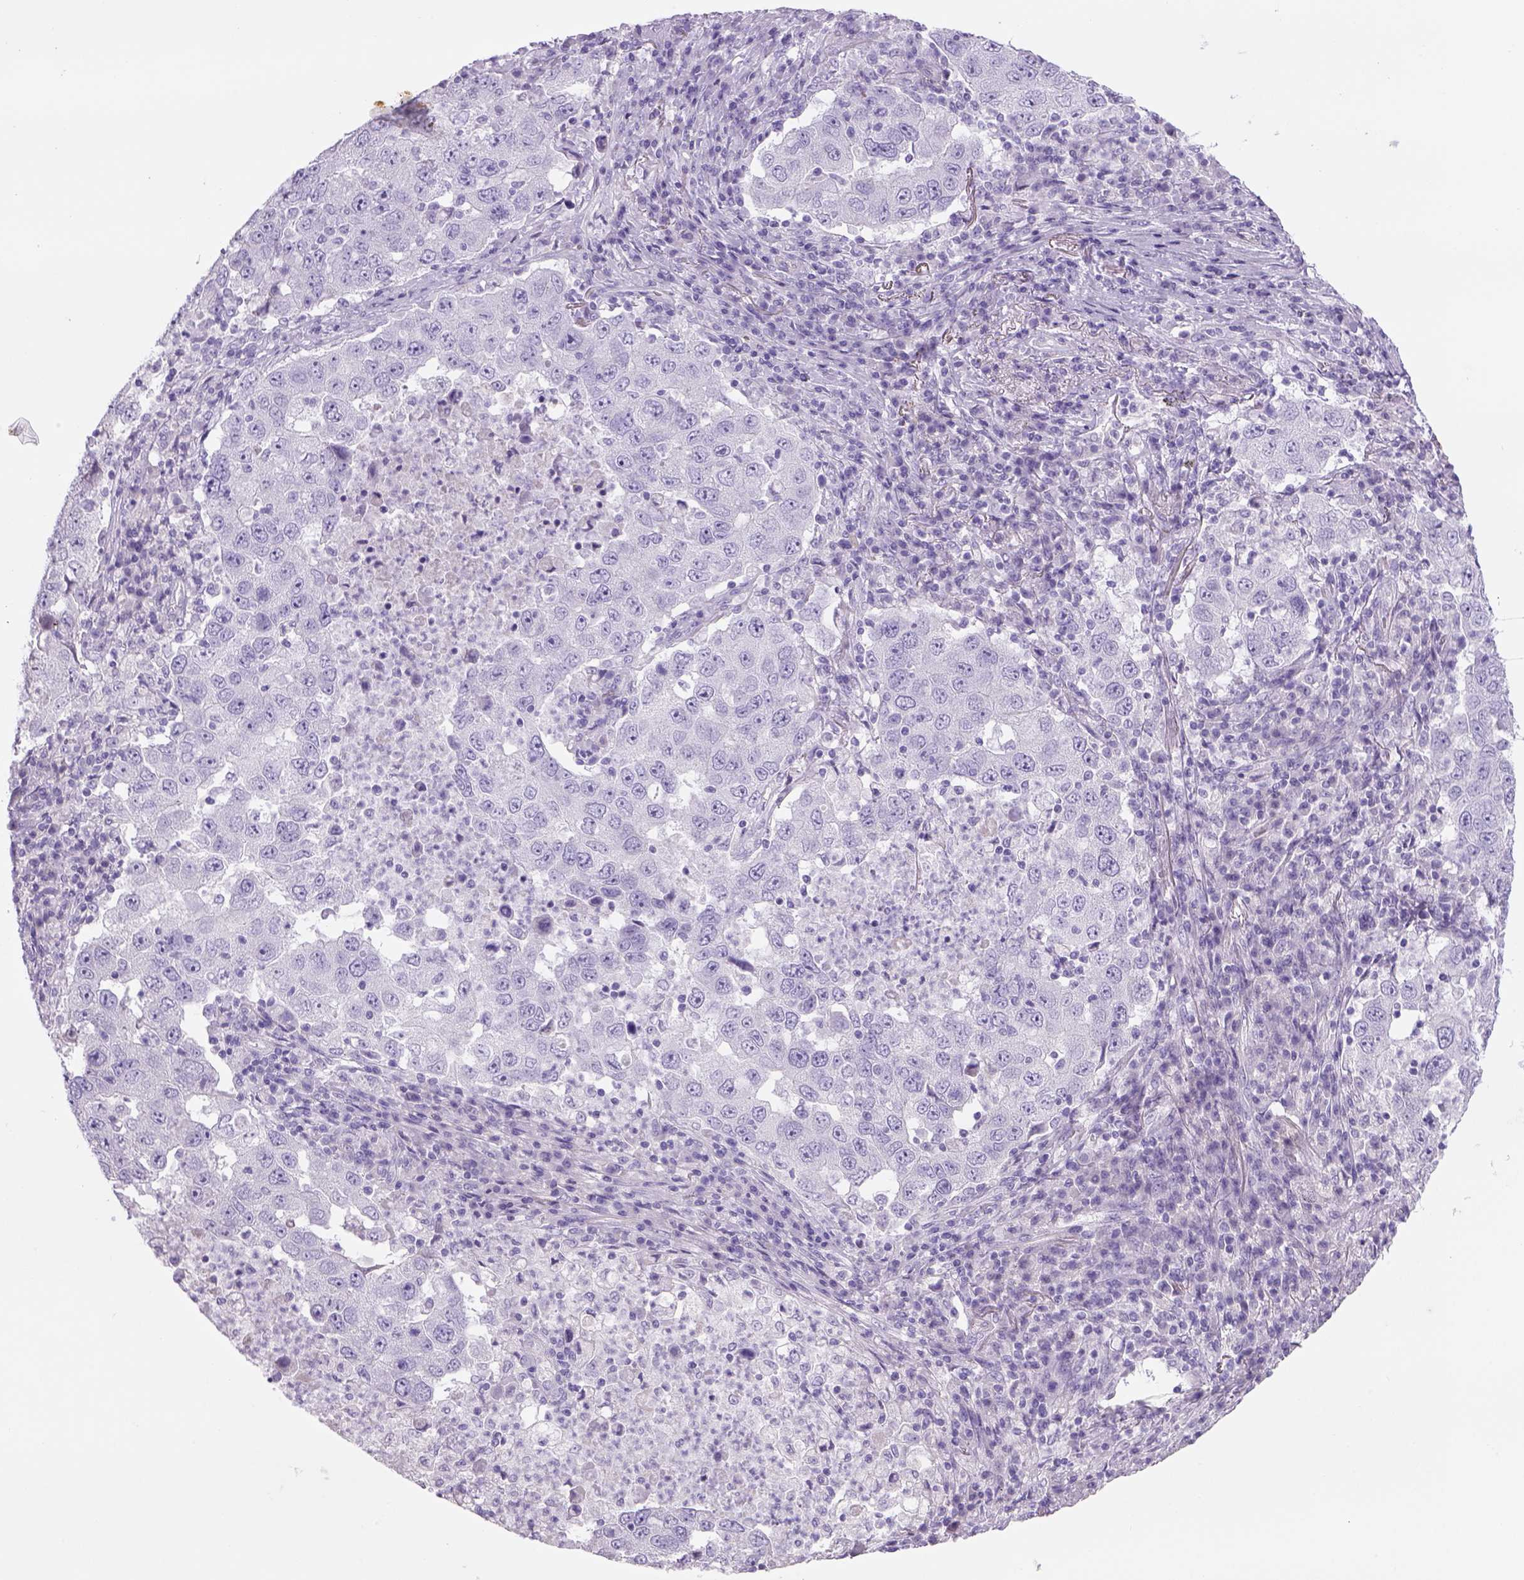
{"staining": {"intensity": "negative", "quantity": "none", "location": "none"}, "tissue": "lung cancer", "cell_type": "Tumor cells", "image_type": "cancer", "snomed": [{"axis": "morphology", "description": "Adenocarcinoma, NOS"}, {"axis": "topography", "description": "Lung"}], "caption": "High power microscopy photomicrograph of an immunohistochemistry (IHC) image of lung cancer, revealing no significant expression in tumor cells. The staining was performed using DAB to visualize the protein expression in brown, while the nuclei were stained in blue with hematoxylin (Magnification: 20x).", "gene": "TENM4", "patient": {"sex": "male", "age": 73}}